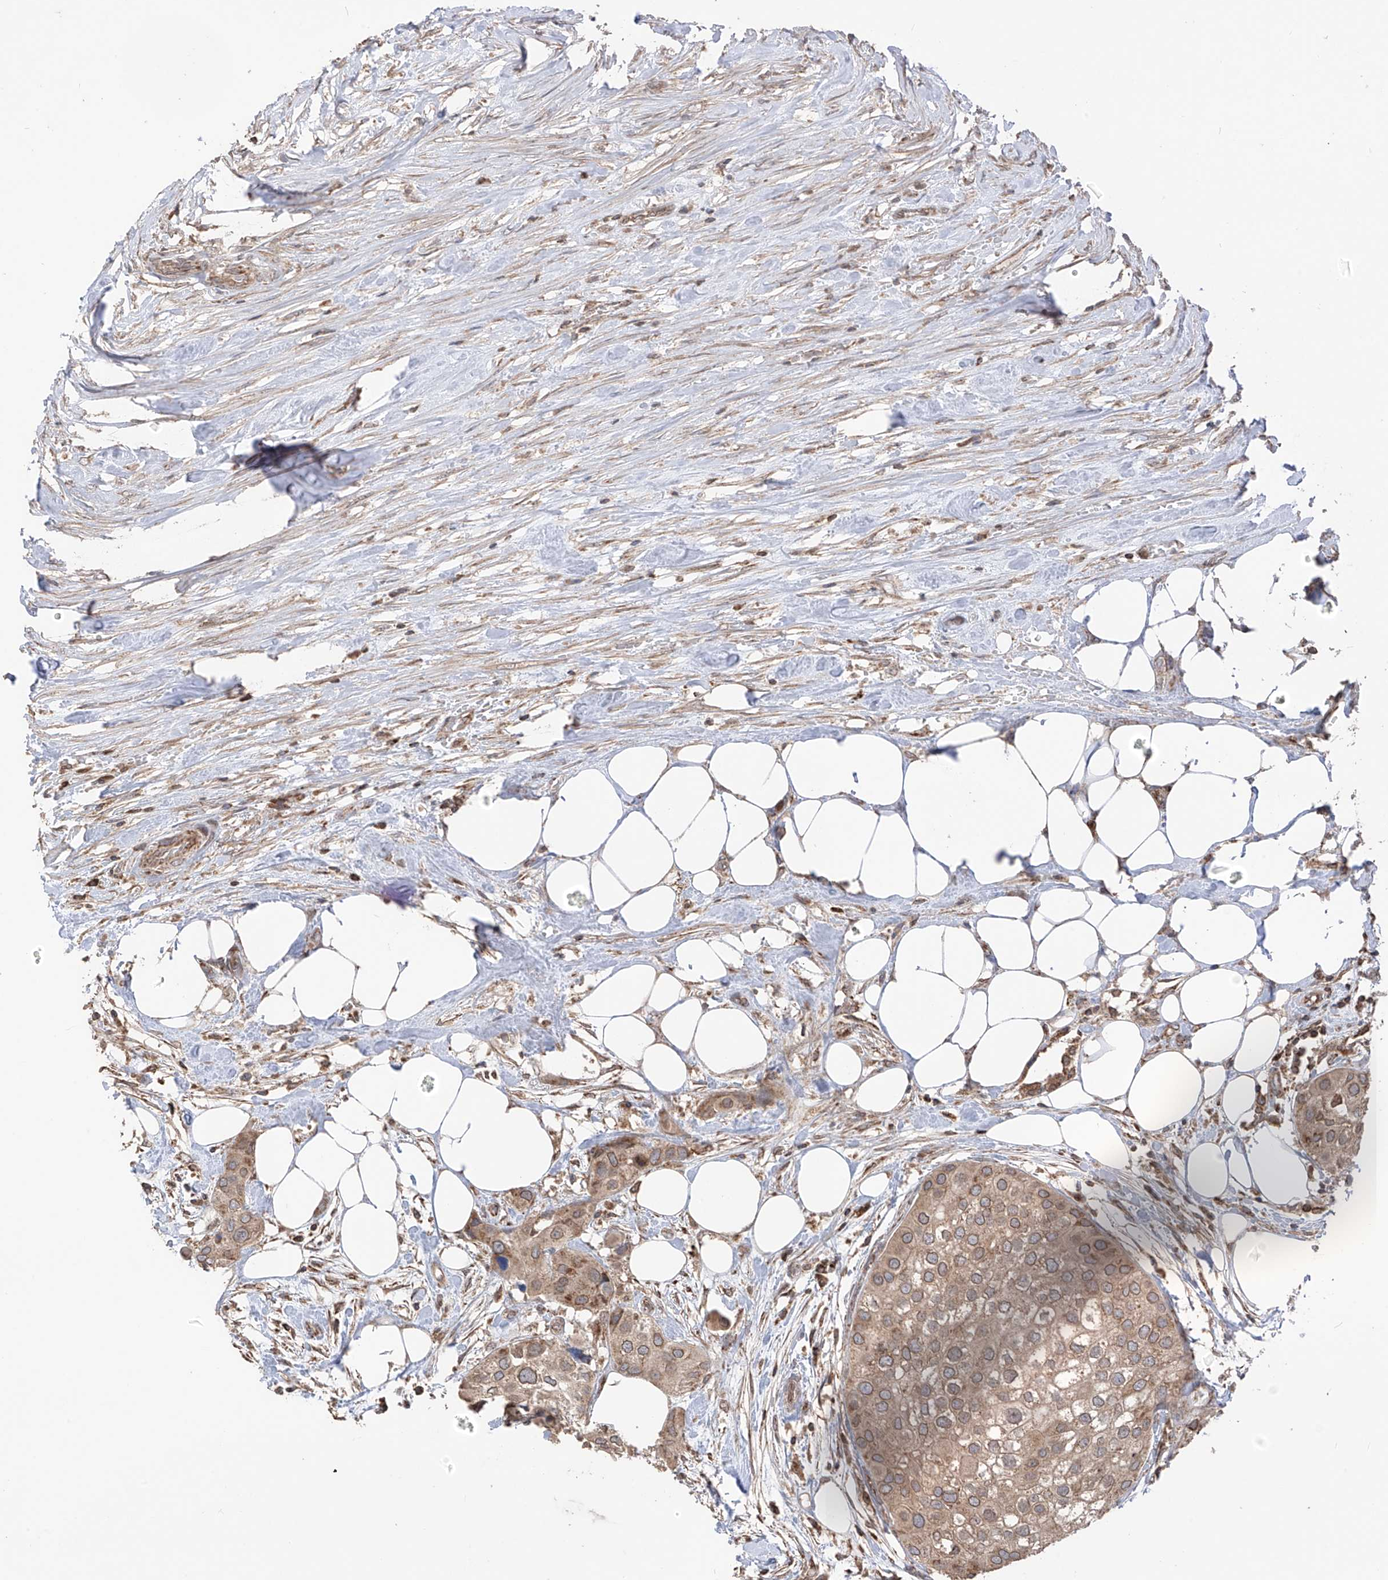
{"staining": {"intensity": "weak", "quantity": ">75%", "location": "cytoplasmic/membranous,nuclear"}, "tissue": "urothelial cancer", "cell_type": "Tumor cells", "image_type": "cancer", "snomed": [{"axis": "morphology", "description": "Urothelial carcinoma, High grade"}, {"axis": "topography", "description": "Urinary bladder"}], "caption": "High-grade urothelial carcinoma was stained to show a protein in brown. There is low levels of weak cytoplasmic/membranous and nuclear staining in approximately >75% of tumor cells.", "gene": "AHCTF1", "patient": {"sex": "male", "age": 64}}